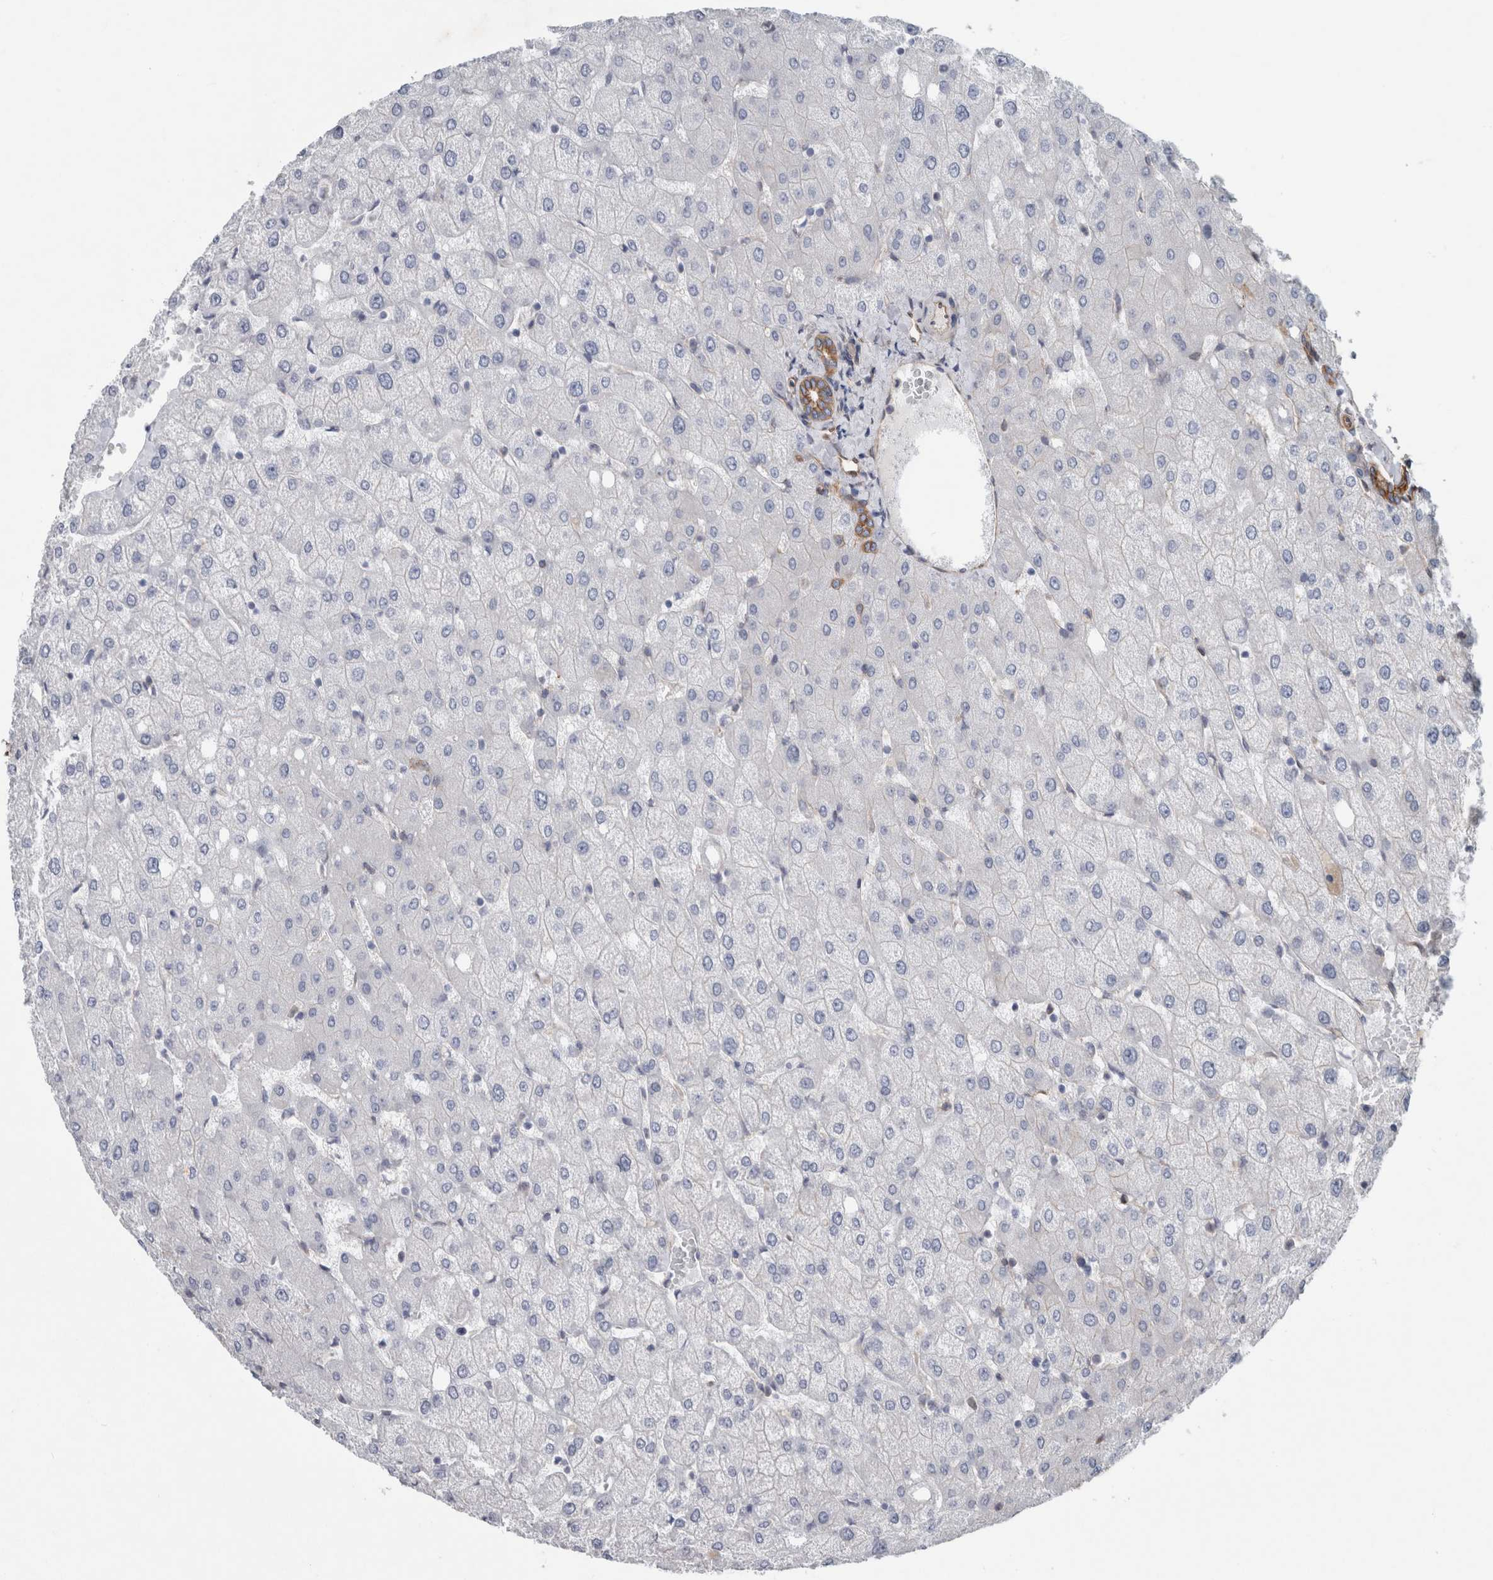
{"staining": {"intensity": "moderate", "quantity": ">75%", "location": "cytoplasmic/membranous"}, "tissue": "liver", "cell_type": "Cholangiocytes", "image_type": "normal", "snomed": [{"axis": "morphology", "description": "Normal tissue, NOS"}, {"axis": "topography", "description": "Liver"}], "caption": "DAB (3,3'-diaminobenzidine) immunohistochemical staining of normal human liver reveals moderate cytoplasmic/membranous protein positivity in about >75% of cholangiocytes. The staining is performed using DAB (3,3'-diaminobenzidine) brown chromogen to label protein expression. The nuclei are counter-stained blue using hematoxylin.", "gene": "PLEC", "patient": {"sex": "female", "age": 54}}